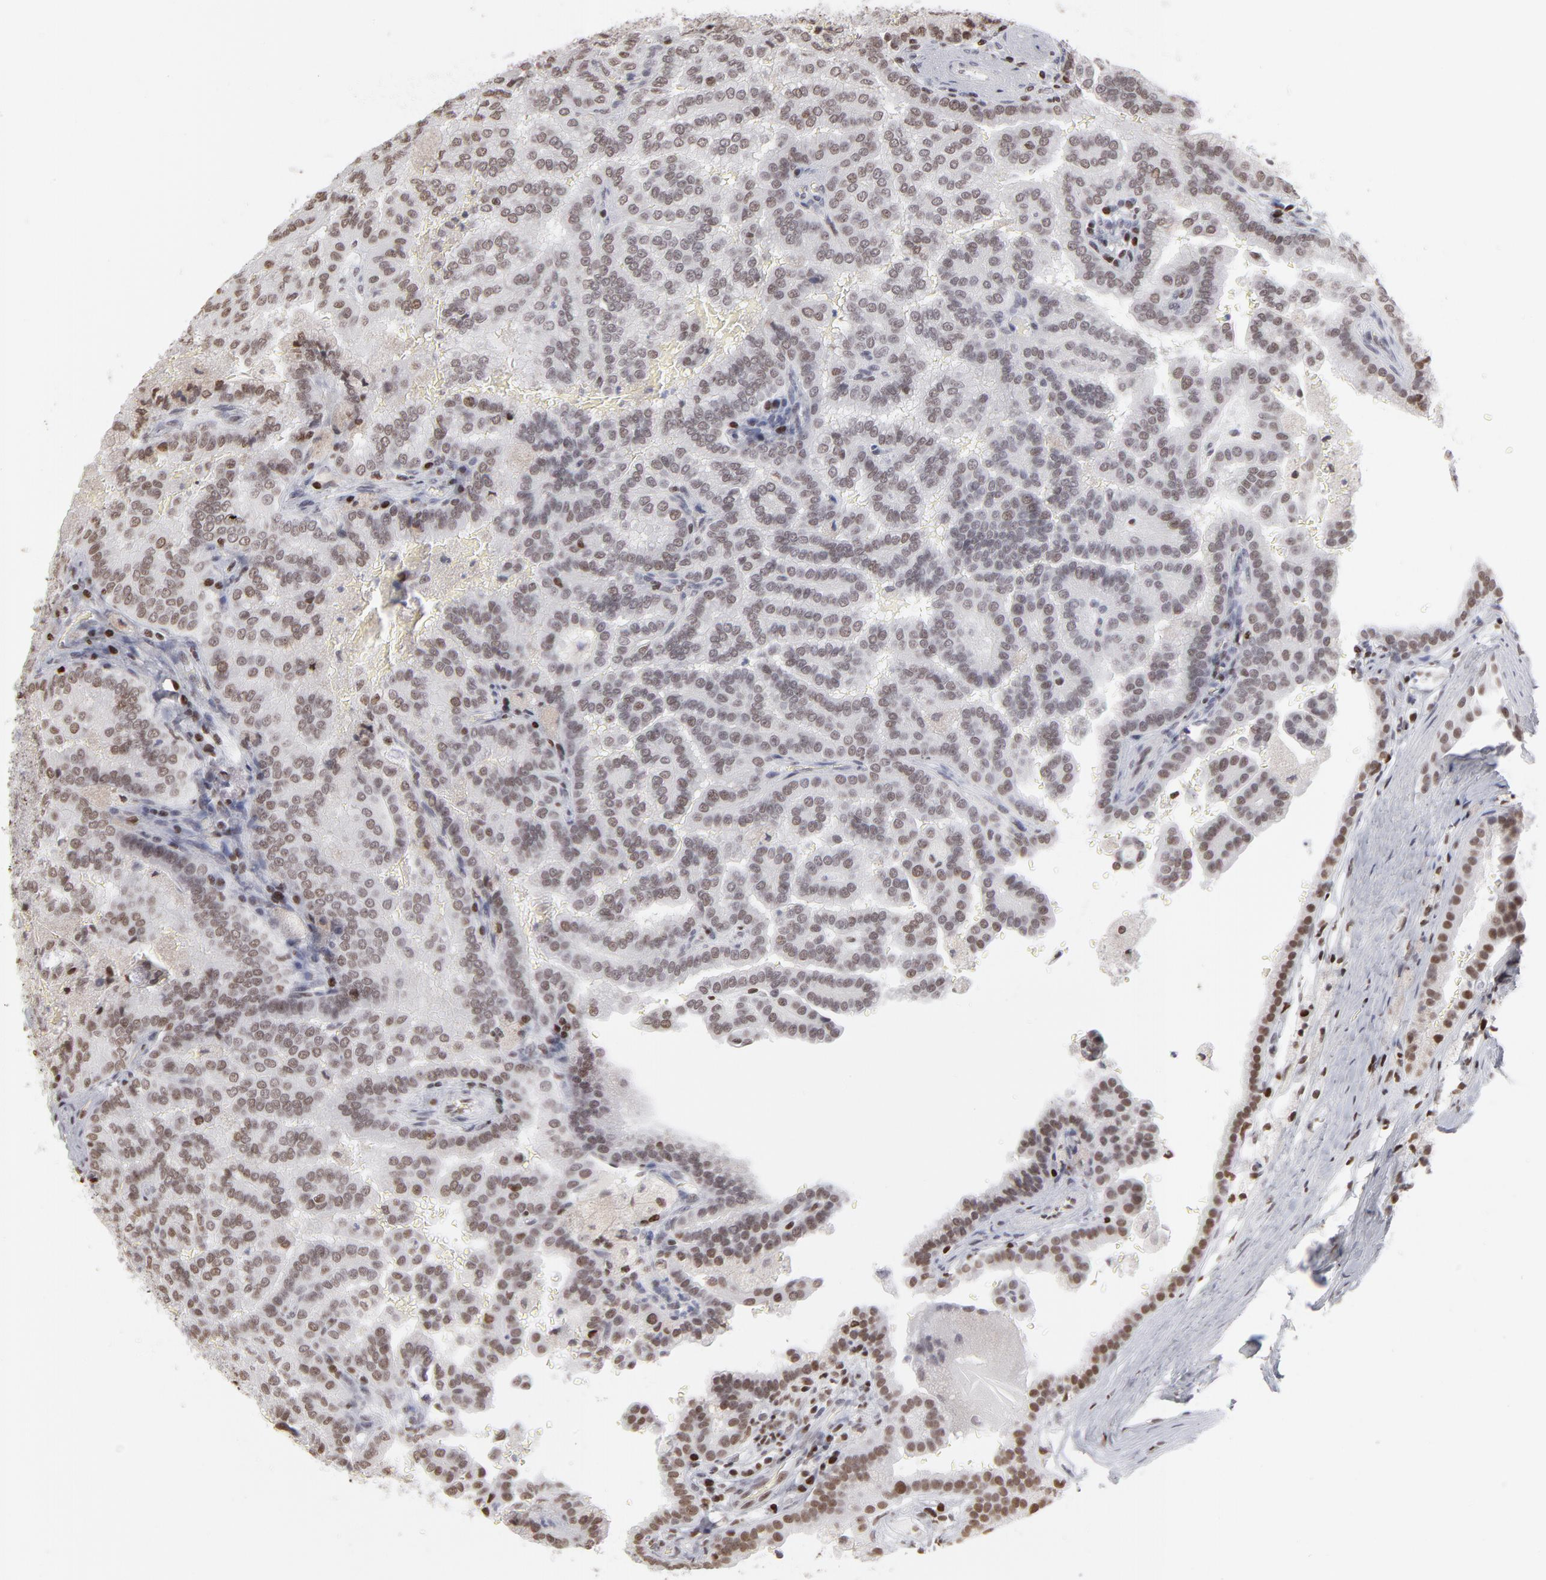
{"staining": {"intensity": "weak", "quantity": "<25%", "location": "nuclear"}, "tissue": "renal cancer", "cell_type": "Tumor cells", "image_type": "cancer", "snomed": [{"axis": "morphology", "description": "Adenocarcinoma, NOS"}, {"axis": "topography", "description": "Kidney"}], "caption": "The micrograph reveals no significant staining in tumor cells of renal cancer (adenocarcinoma).", "gene": "PARP1", "patient": {"sex": "male", "age": 61}}